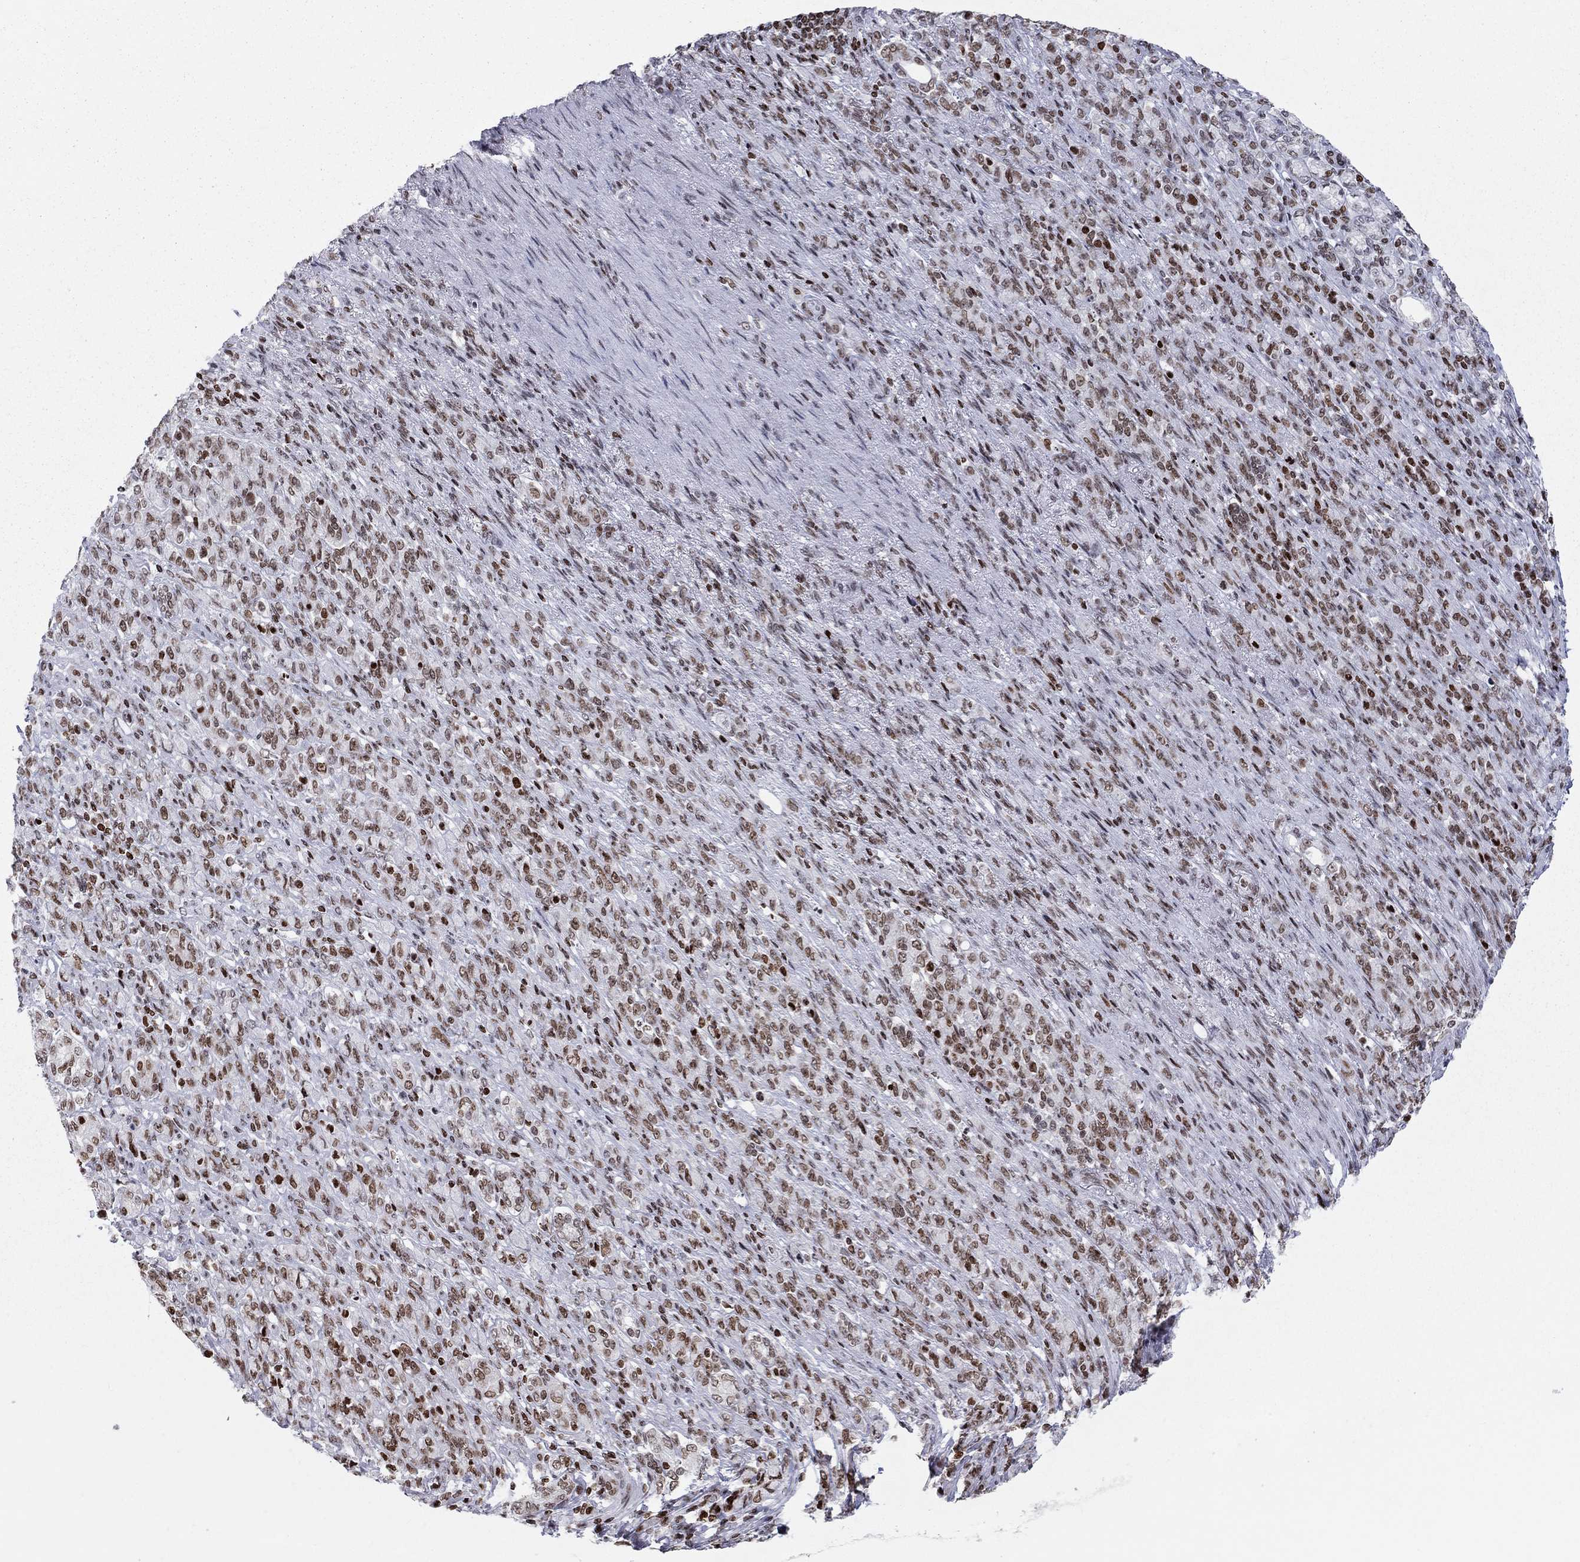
{"staining": {"intensity": "weak", "quantity": "25%-75%", "location": "nuclear"}, "tissue": "stomach cancer", "cell_type": "Tumor cells", "image_type": "cancer", "snomed": [{"axis": "morphology", "description": "Normal tissue, NOS"}, {"axis": "morphology", "description": "Adenocarcinoma, NOS"}, {"axis": "topography", "description": "Stomach"}], "caption": "Immunohistochemistry (IHC) of human adenocarcinoma (stomach) reveals low levels of weak nuclear expression in approximately 25%-75% of tumor cells.", "gene": "H2AX", "patient": {"sex": "female", "age": 79}}